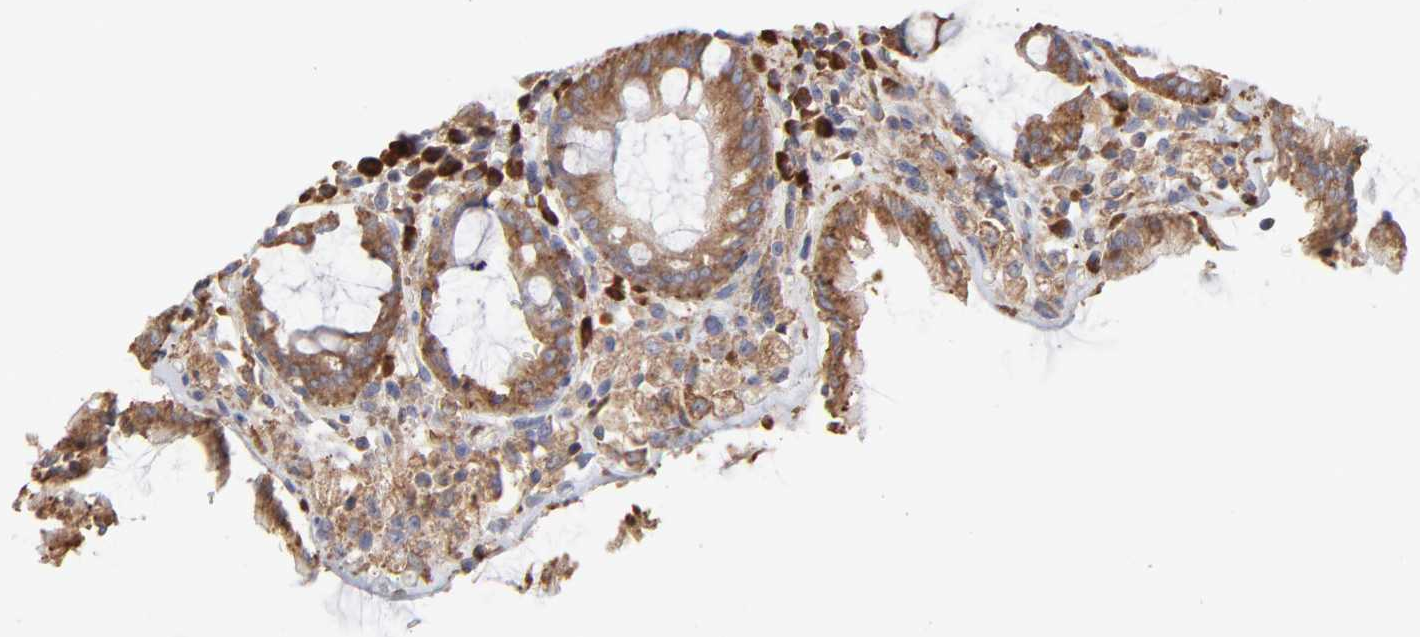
{"staining": {"intensity": "moderate", "quantity": ">75%", "location": "cytoplasmic/membranous"}, "tissue": "rectum", "cell_type": "Glandular cells", "image_type": "normal", "snomed": [{"axis": "morphology", "description": "Normal tissue, NOS"}, {"axis": "topography", "description": "Rectum"}], "caption": "Protein expression analysis of unremarkable human rectum reveals moderate cytoplasmic/membranous expression in about >75% of glandular cells. The staining is performed using DAB brown chromogen to label protein expression. The nuclei are counter-stained blue using hematoxylin.", "gene": "RPL3", "patient": {"sex": "female", "age": 46}}